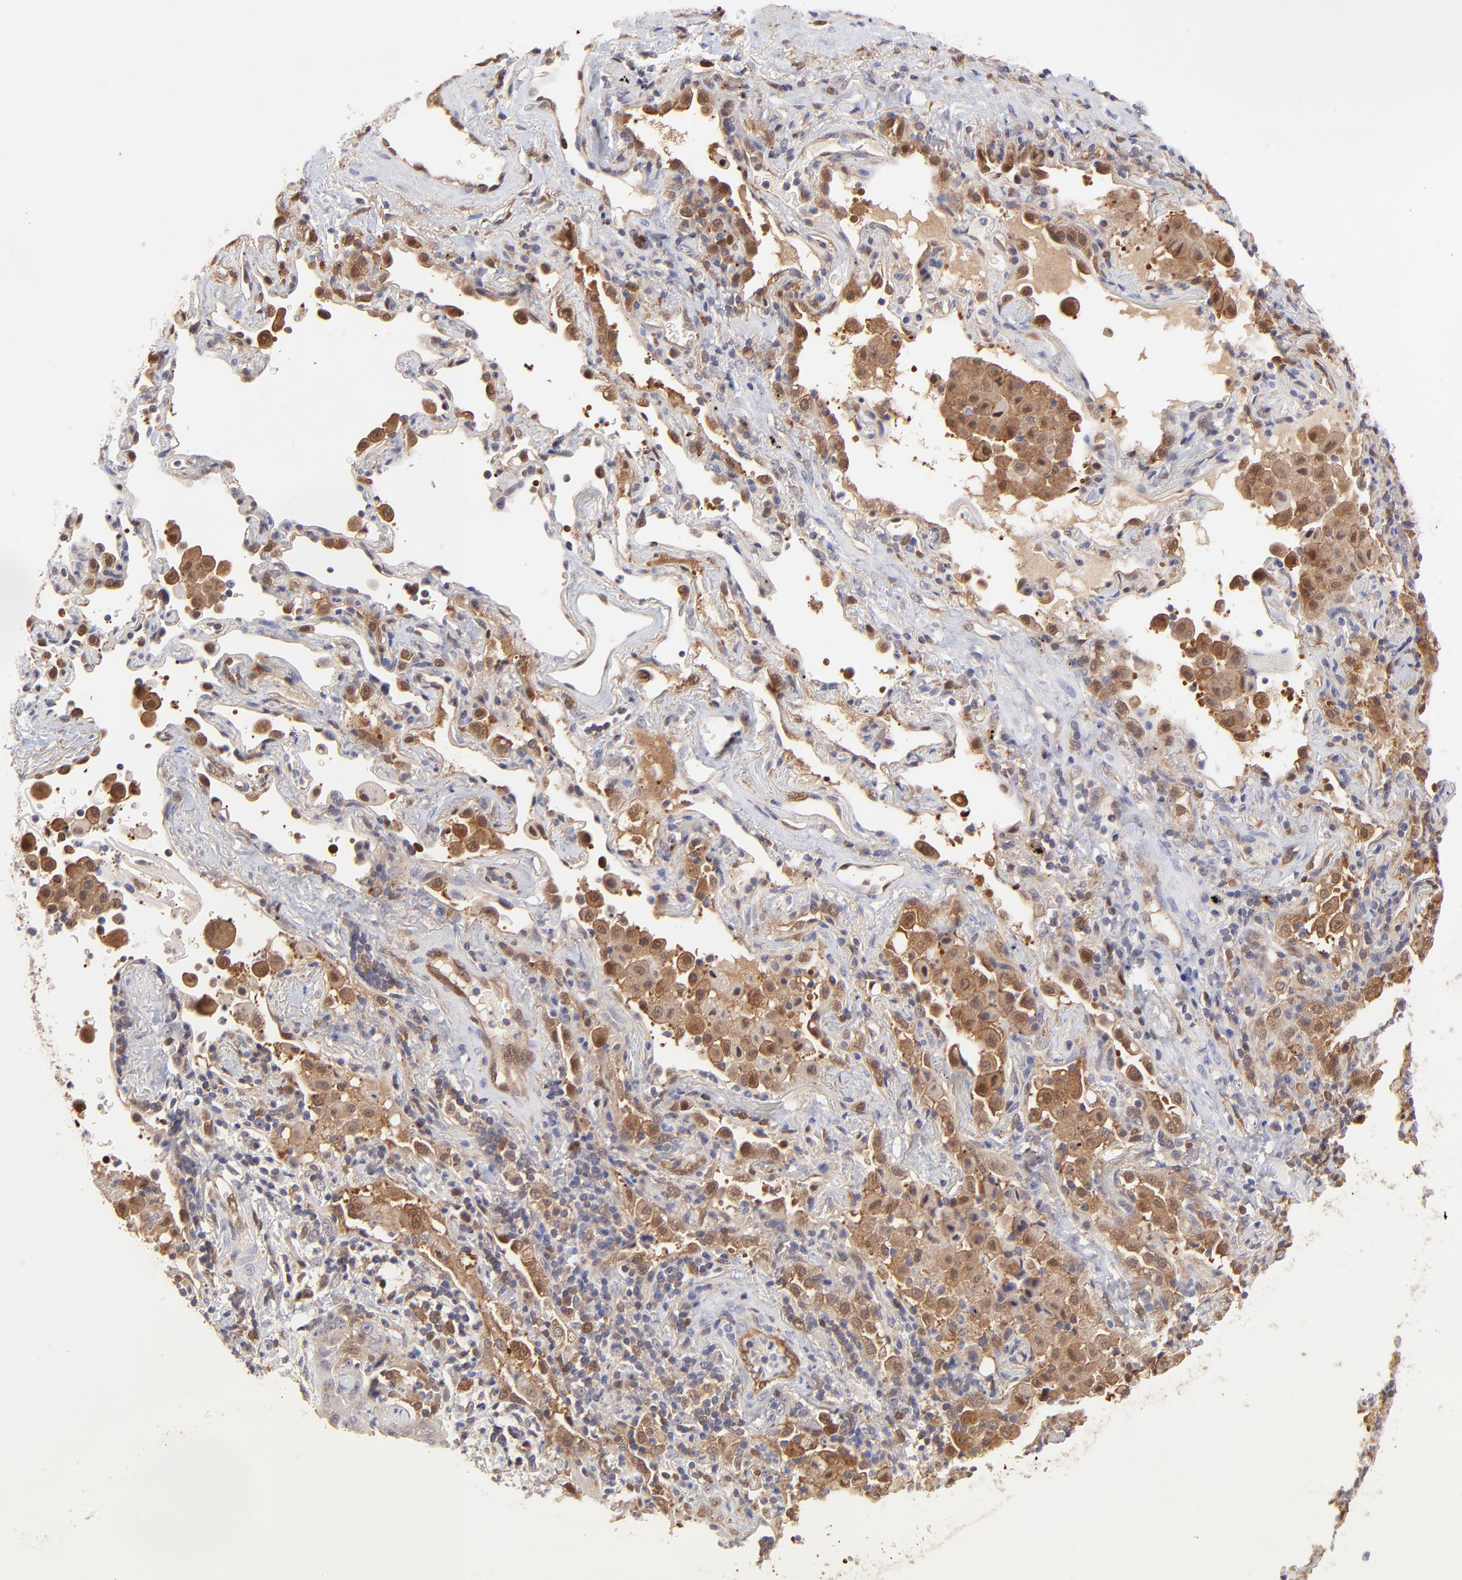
{"staining": {"intensity": "weak", "quantity": ">75%", "location": "cytoplasmic/membranous"}, "tissue": "lung cancer", "cell_type": "Tumor cells", "image_type": "cancer", "snomed": [{"axis": "morphology", "description": "Squamous cell carcinoma, NOS"}, {"axis": "topography", "description": "Lung"}], "caption": "Protein analysis of squamous cell carcinoma (lung) tissue shows weak cytoplasmic/membranous expression in approximately >75% of tumor cells.", "gene": "HYAL1", "patient": {"sex": "female", "age": 67}}